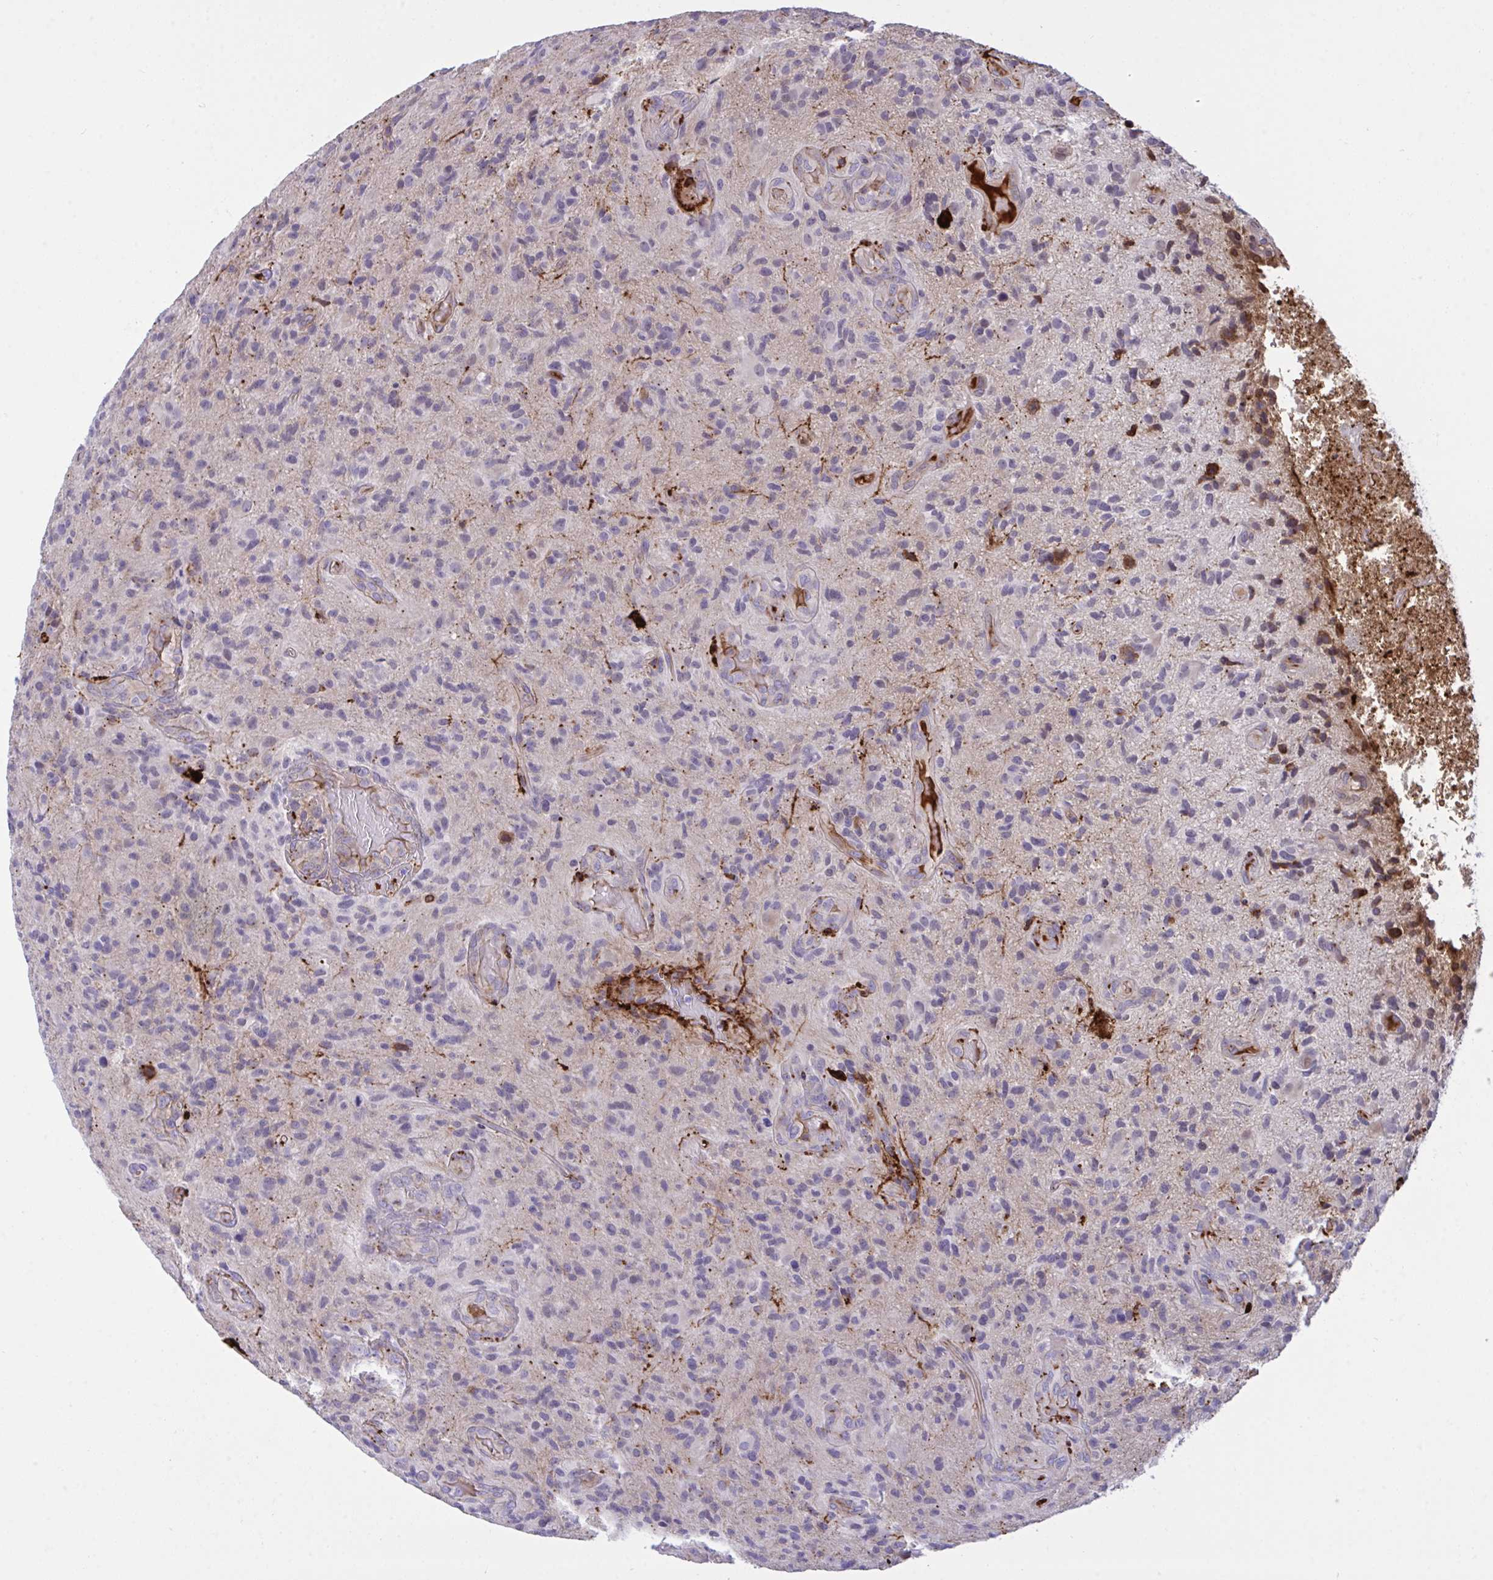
{"staining": {"intensity": "weak", "quantity": "<25%", "location": "cytoplasmic/membranous"}, "tissue": "glioma", "cell_type": "Tumor cells", "image_type": "cancer", "snomed": [{"axis": "morphology", "description": "Glioma, malignant, High grade"}, {"axis": "topography", "description": "Brain"}], "caption": "DAB (3,3'-diaminobenzidine) immunohistochemical staining of human glioma reveals no significant positivity in tumor cells. (IHC, brightfield microscopy, high magnification).", "gene": "F2", "patient": {"sex": "male", "age": 55}}